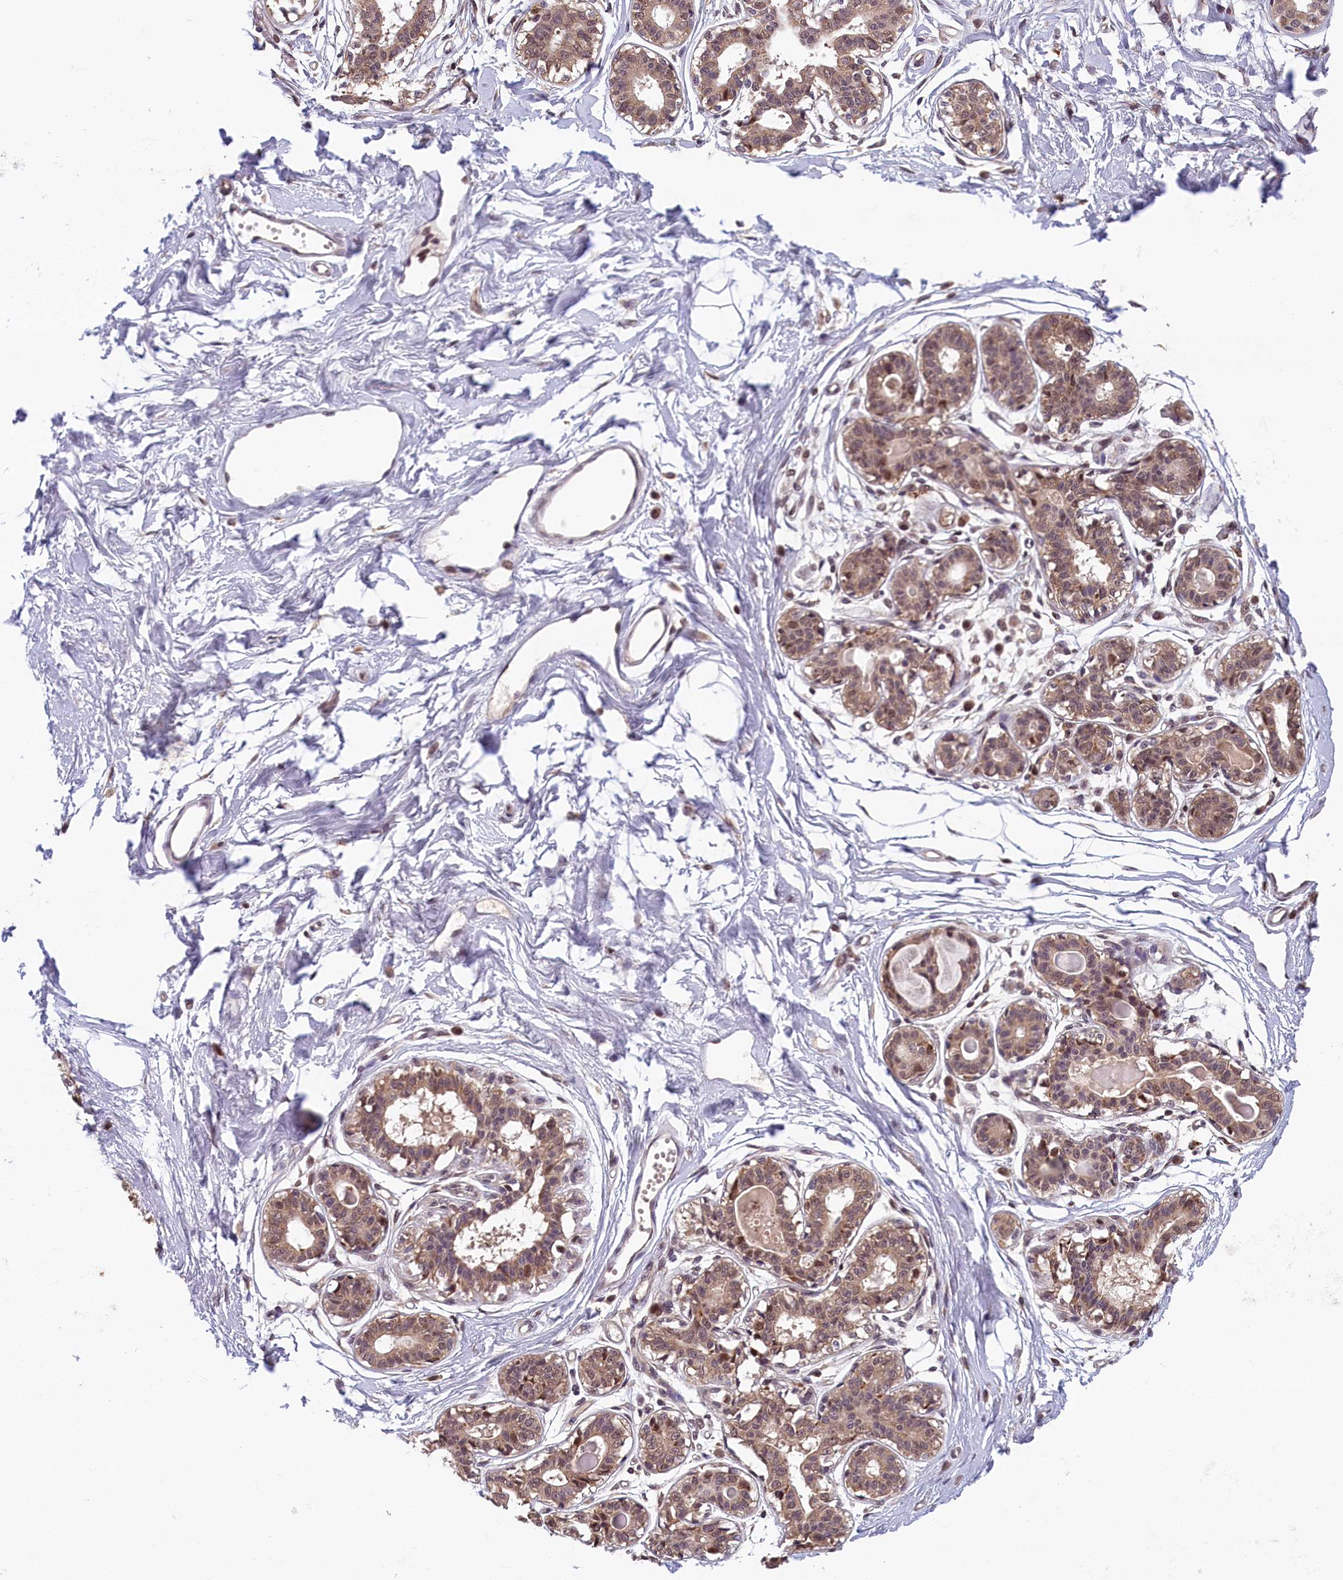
{"staining": {"intensity": "weak", "quantity": "25%-75%", "location": "nuclear"}, "tissue": "breast", "cell_type": "Adipocytes", "image_type": "normal", "snomed": [{"axis": "morphology", "description": "Normal tissue, NOS"}, {"axis": "topography", "description": "Breast"}], "caption": "Immunohistochemistry (IHC) staining of unremarkable breast, which displays low levels of weak nuclear expression in about 25%-75% of adipocytes indicating weak nuclear protein positivity. The staining was performed using DAB (brown) for protein detection and nuclei were counterstained in hematoxylin (blue).", "gene": "KCNK6", "patient": {"sex": "female", "age": 45}}